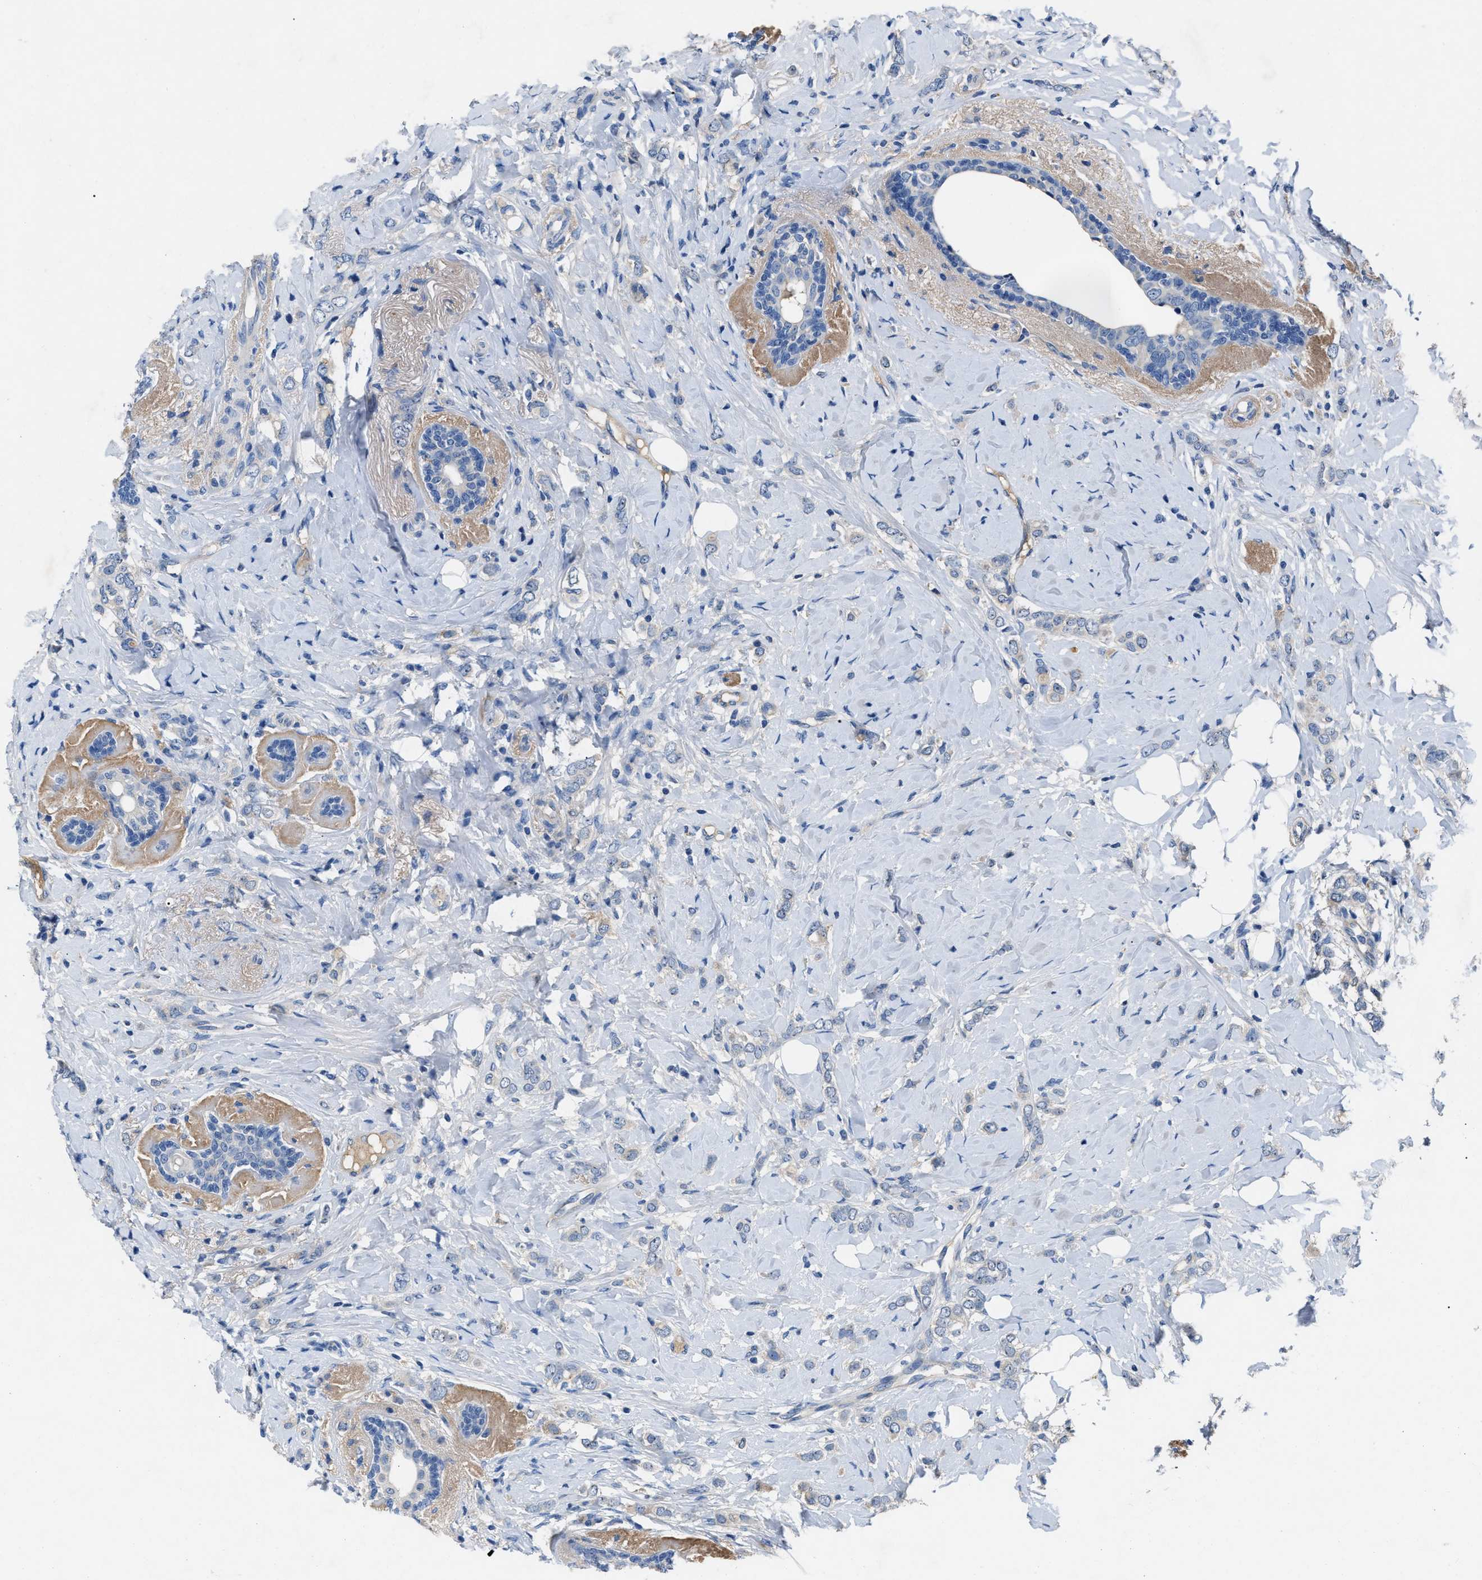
{"staining": {"intensity": "negative", "quantity": "none", "location": "none"}, "tissue": "breast cancer", "cell_type": "Tumor cells", "image_type": "cancer", "snomed": [{"axis": "morphology", "description": "Normal tissue, NOS"}, {"axis": "morphology", "description": "Lobular carcinoma"}, {"axis": "topography", "description": "Breast"}], "caption": "Histopathology image shows no protein expression in tumor cells of lobular carcinoma (breast) tissue.", "gene": "DNAAF5", "patient": {"sex": "female", "age": 47}}